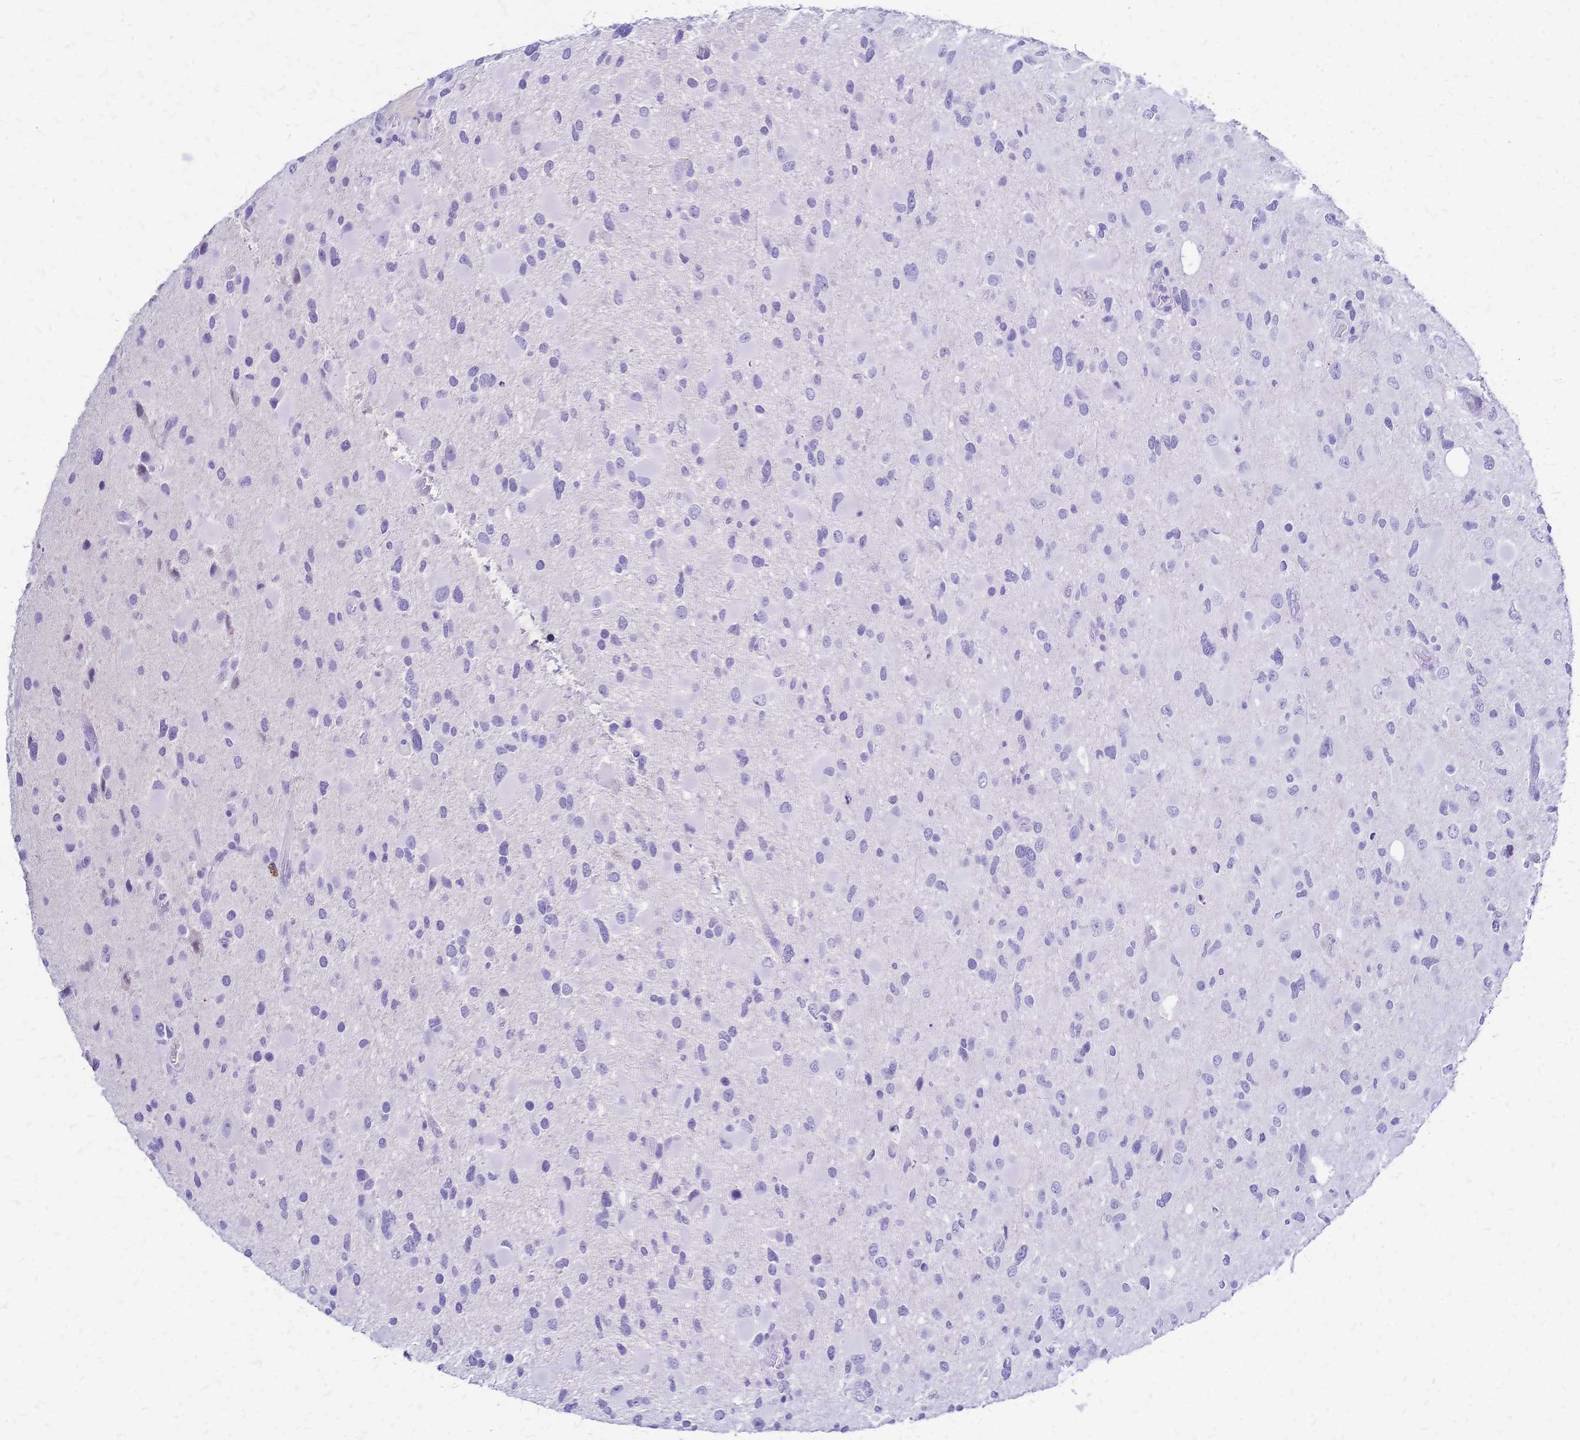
{"staining": {"intensity": "negative", "quantity": "none", "location": "none"}, "tissue": "glioma", "cell_type": "Tumor cells", "image_type": "cancer", "snomed": [{"axis": "morphology", "description": "Glioma, malignant, Low grade"}, {"axis": "topography", "description": "Brain"}], "caption": "The IHC micrograph has no significant staining in tumor cells of malignant glioma (low-grade) tissue.", "gene": "FA2H", "patient": {"sex": "female", "age": 32}}